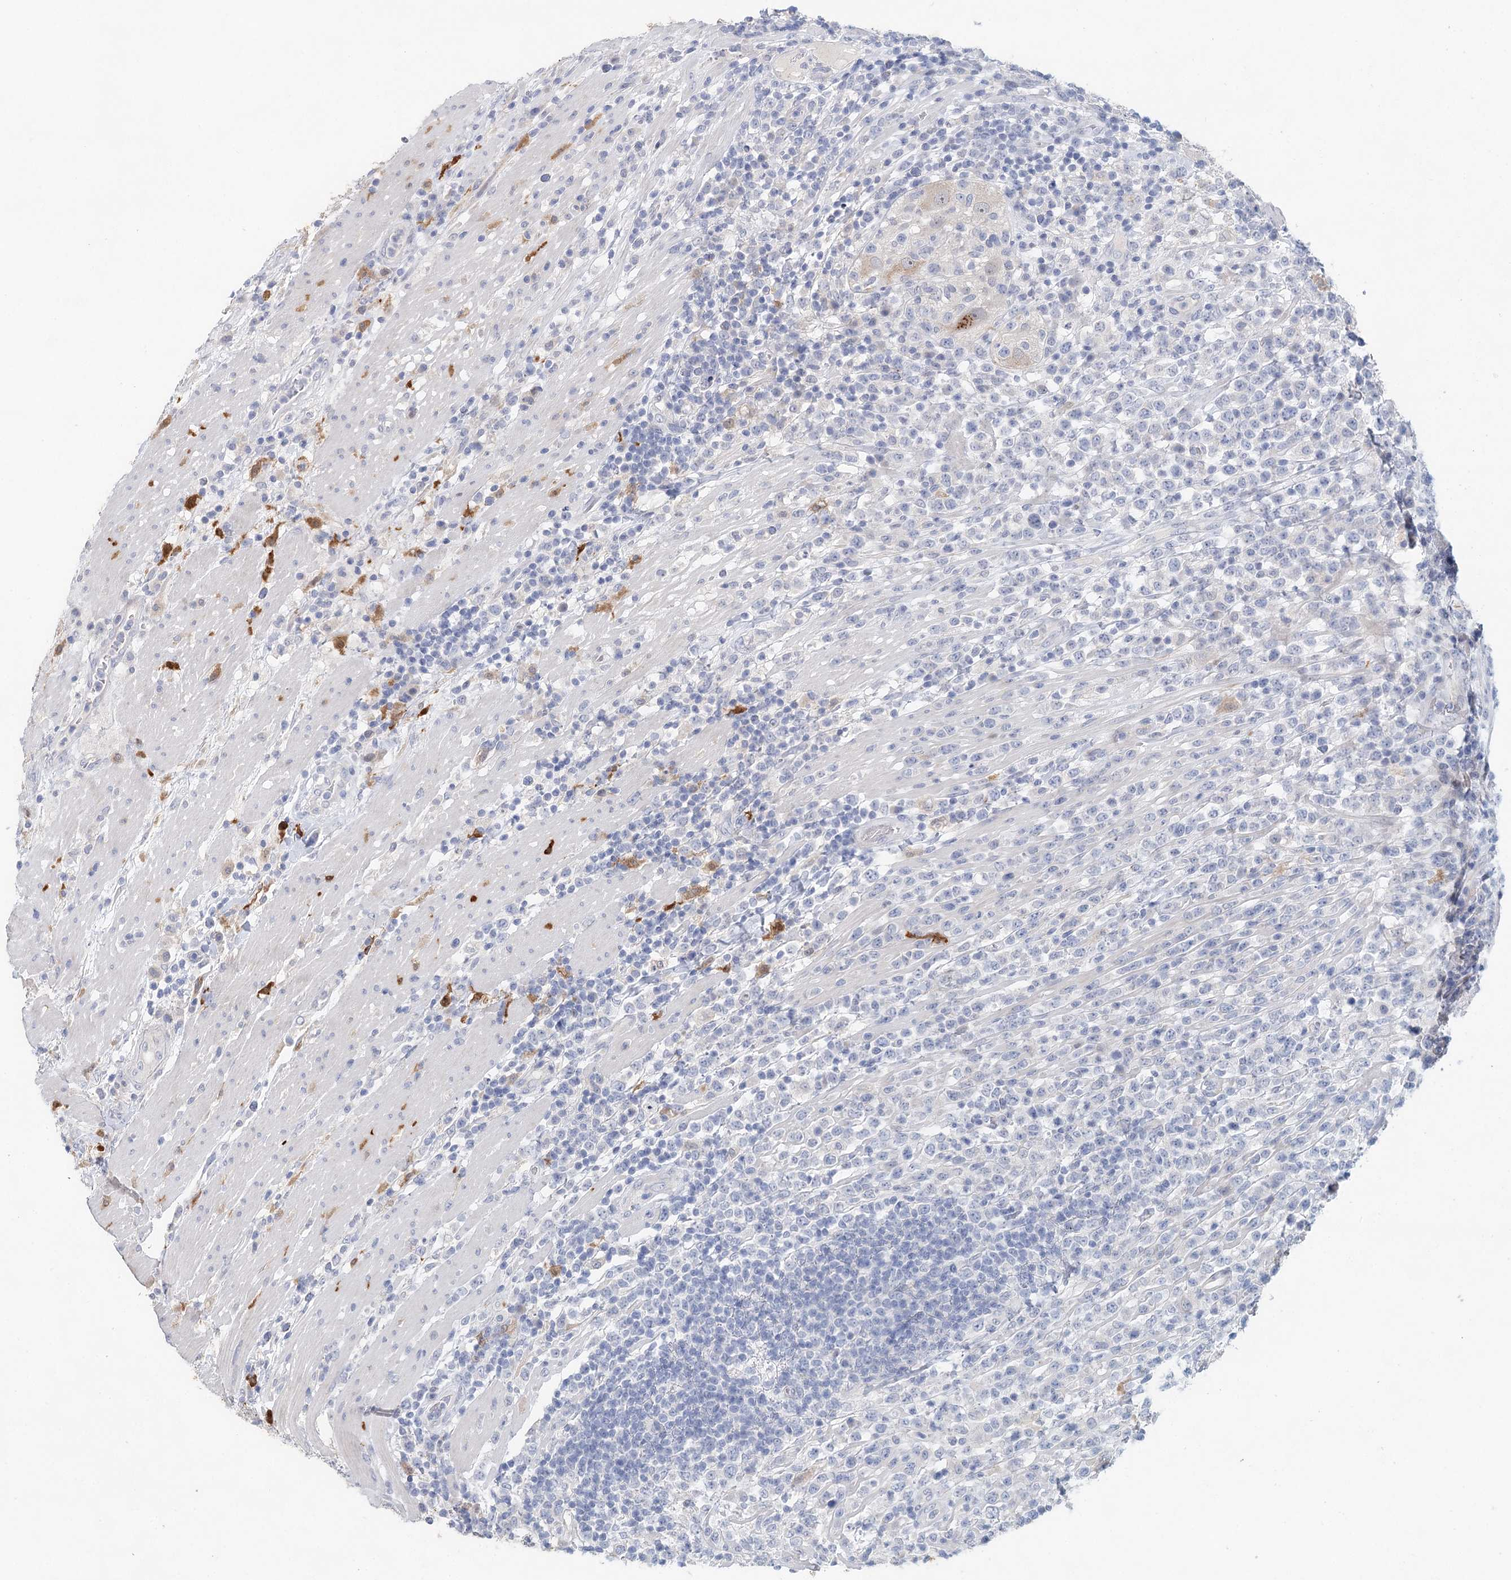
{"staining": {"intensity": "negative", "quantity": "none", "location": "none"}, "tissue": "lymphoma", "cell_type": "Tumor cells", "image_type": "cancer", "snomed": [{"axis": "morphology", "description": "Malignant lymphoma, non-Hodgkin's type, High grade"}, {"axis": "topography", "description": "Colon"}], "caption": "Human malignant lymphoma, non-Hodgkin's type (high-grade) stained for a protein using immunohistochemistry displays no expression in tumor cells.", "gene": "SLC19A3", "patient": {"sex": "female", "age": 53}}